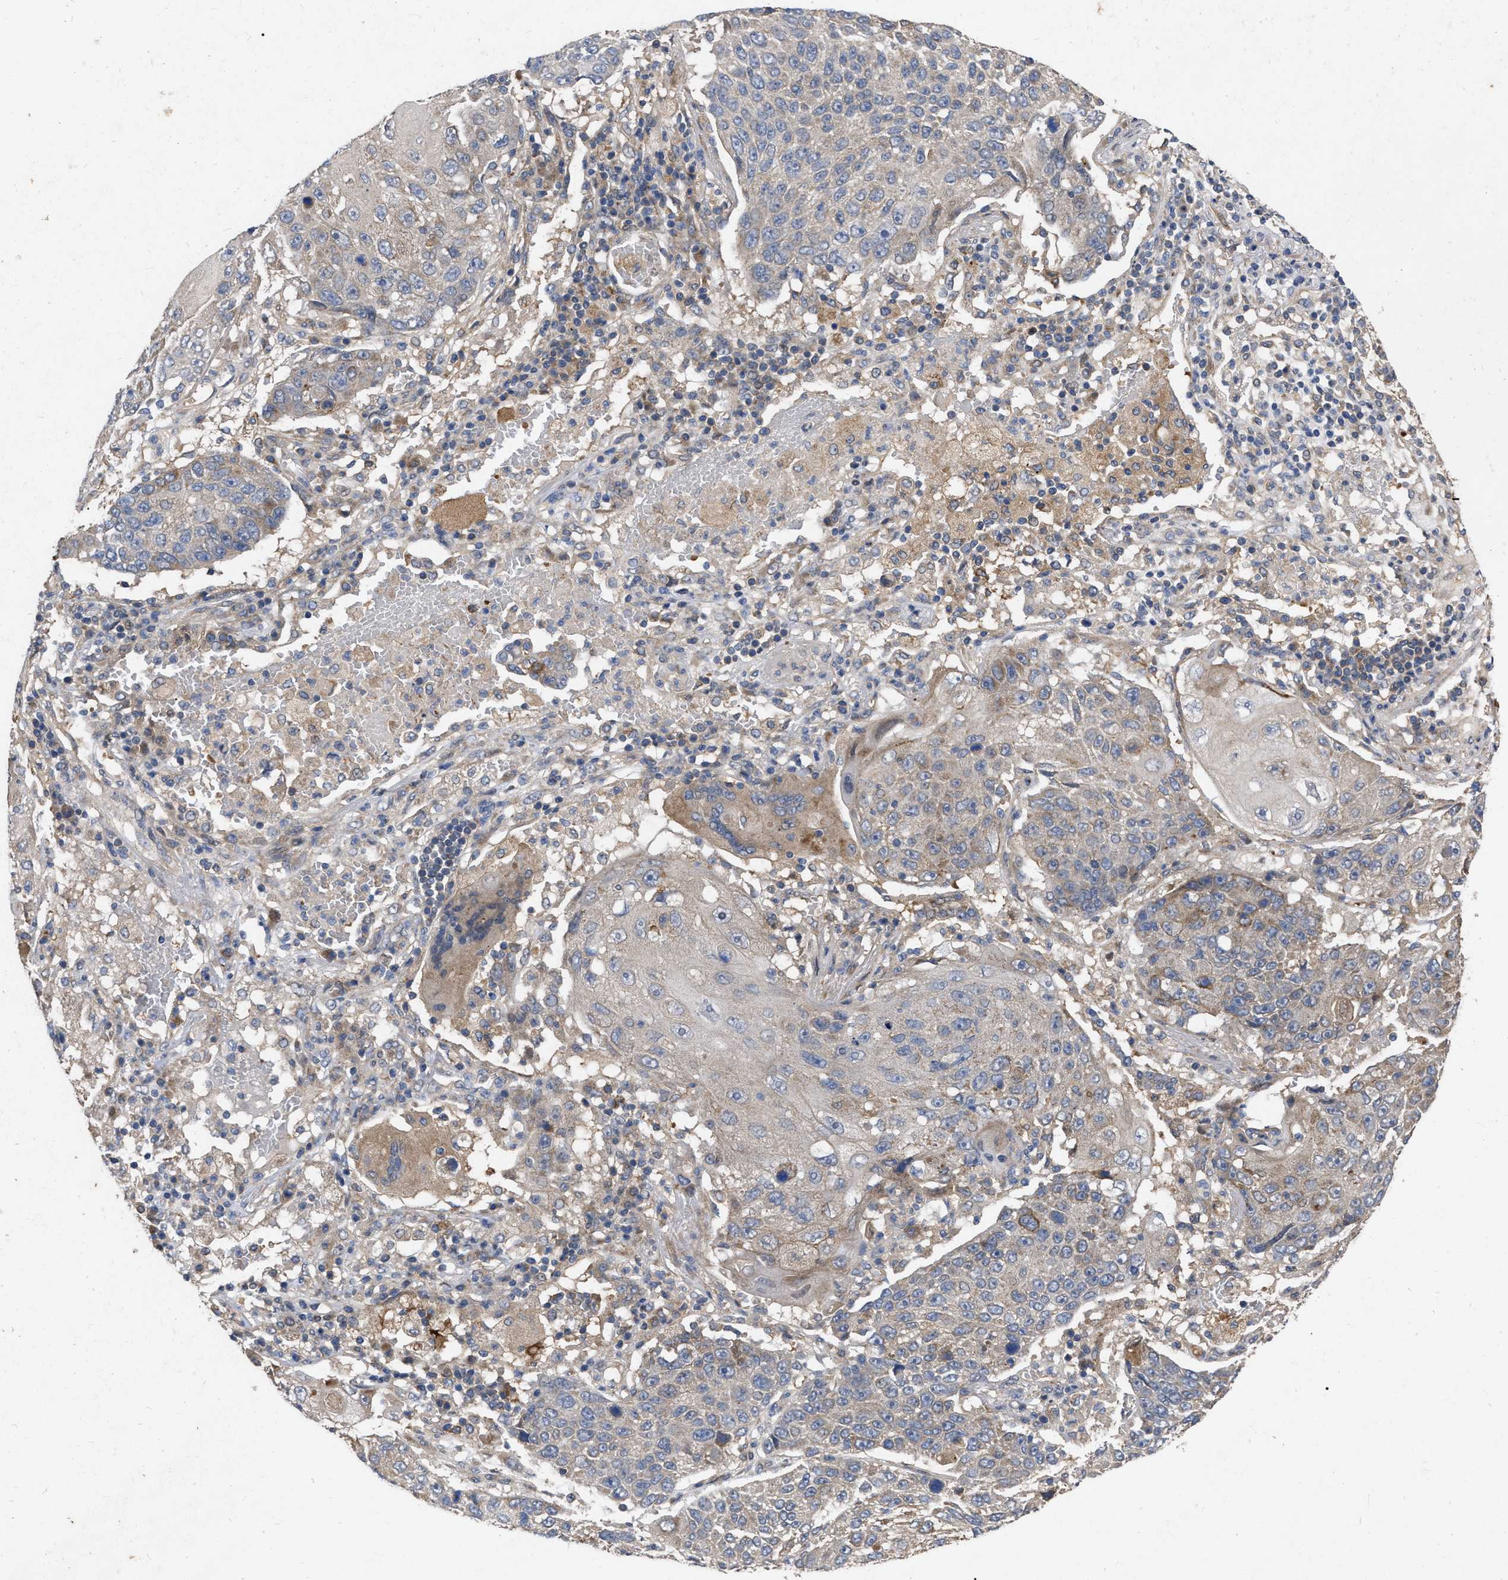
{"staining": {"intensity": "moderate", "quantity": "<25%", "location": "cytoplasmic/membranous"}, "tissue": "lung cancer", "cell_type": "Tumor cells", "image_type": "cancer", "snomed": [{"axis": "morphology", "description": "Squamous cell carcinoma, NOS"}, {"axis": "topography", "description": "Lung"}], "caption": "Immunohistochemical staining of lung cancer (squamous cell carcinoma) exhibits low levels of moderate cytoplasmic/membranous protein positivity in about <25% of tumor cells.", "gene": "CDKN2C", "patient": {"sex": "male", "age": 61}}